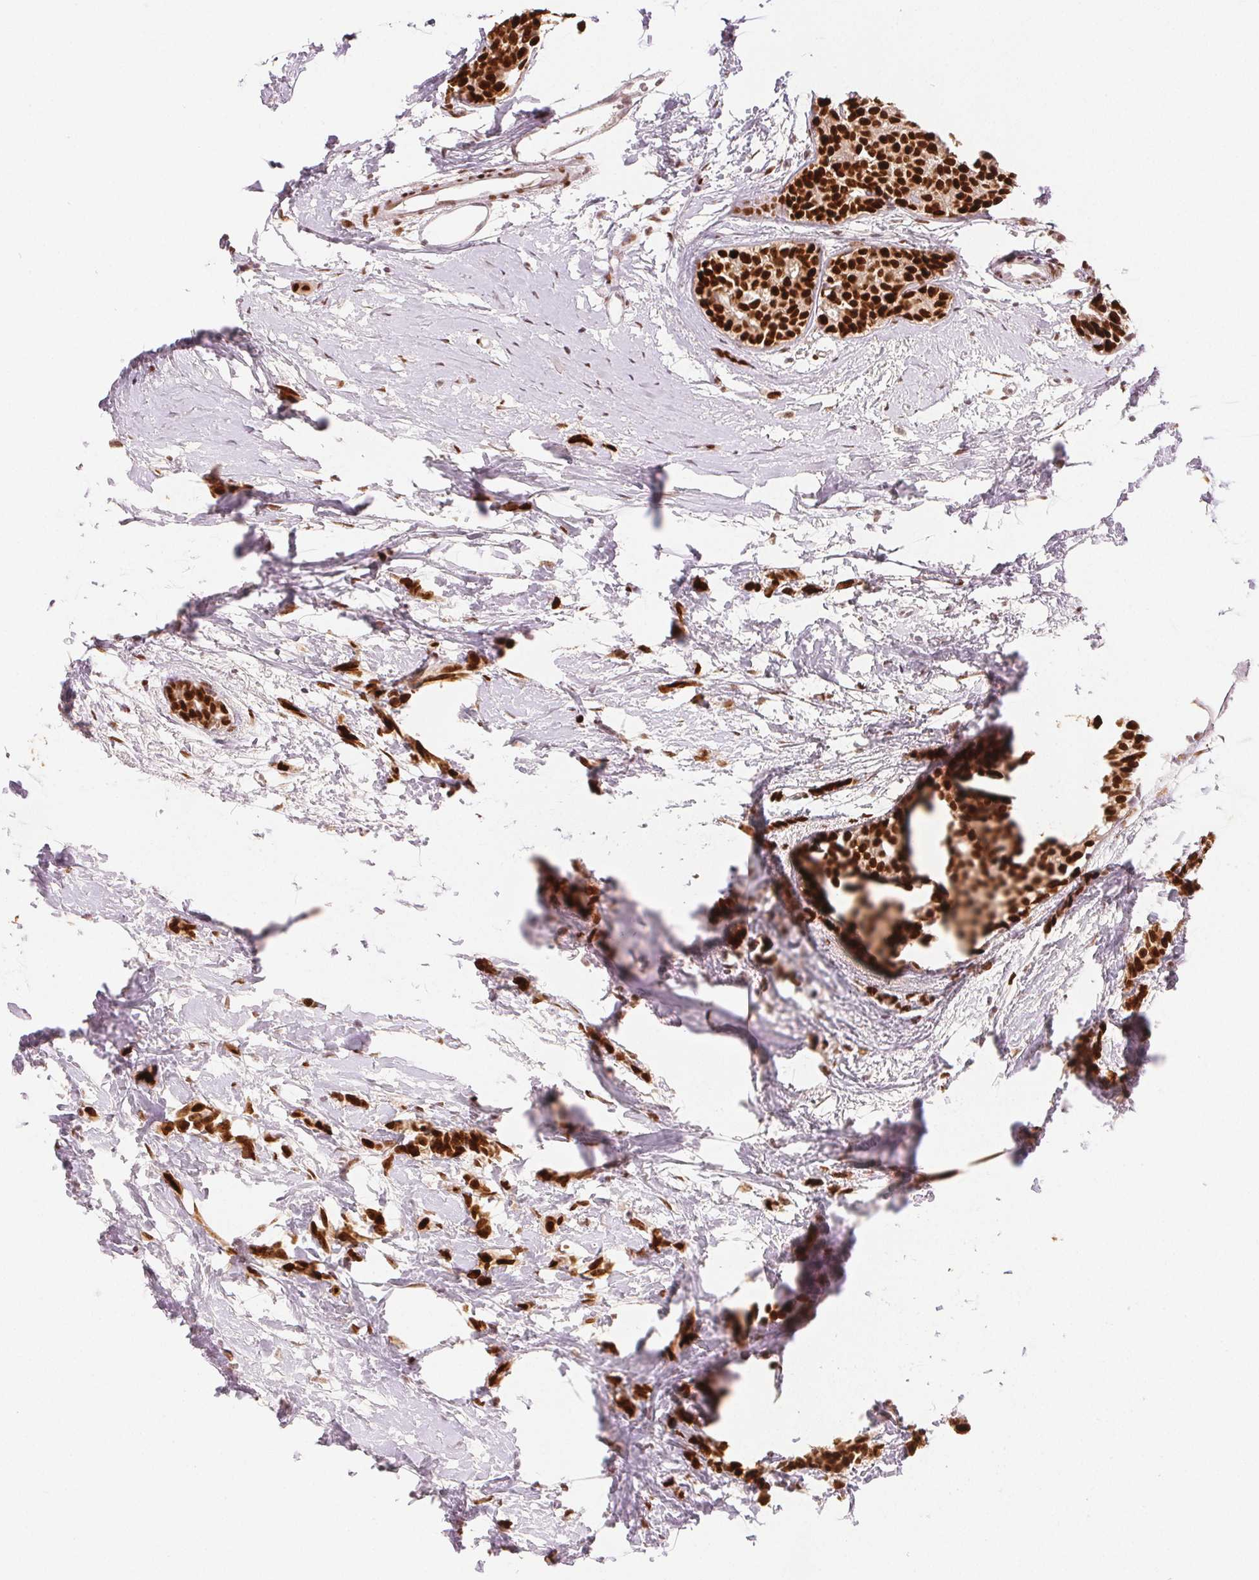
{"staining": {"intensity": "strong", "quantity": ">75%", "location": "nuclear"}, "tissue": "breast cancer", "cell_type": "Tumor cells", "image_type": "cancer", "snomed": [{"axis": "morphology", "description": "Duct carcinoma"}, {"axis": "topography", "description": "Breast"}], "caption": "Human breast cancer stained with a brown dye reveals strong nuclear positive positivity in approximately >75% of tumor cells.", "gene": "ZNF703", "patient": {"sex": "female", "age": 40}}